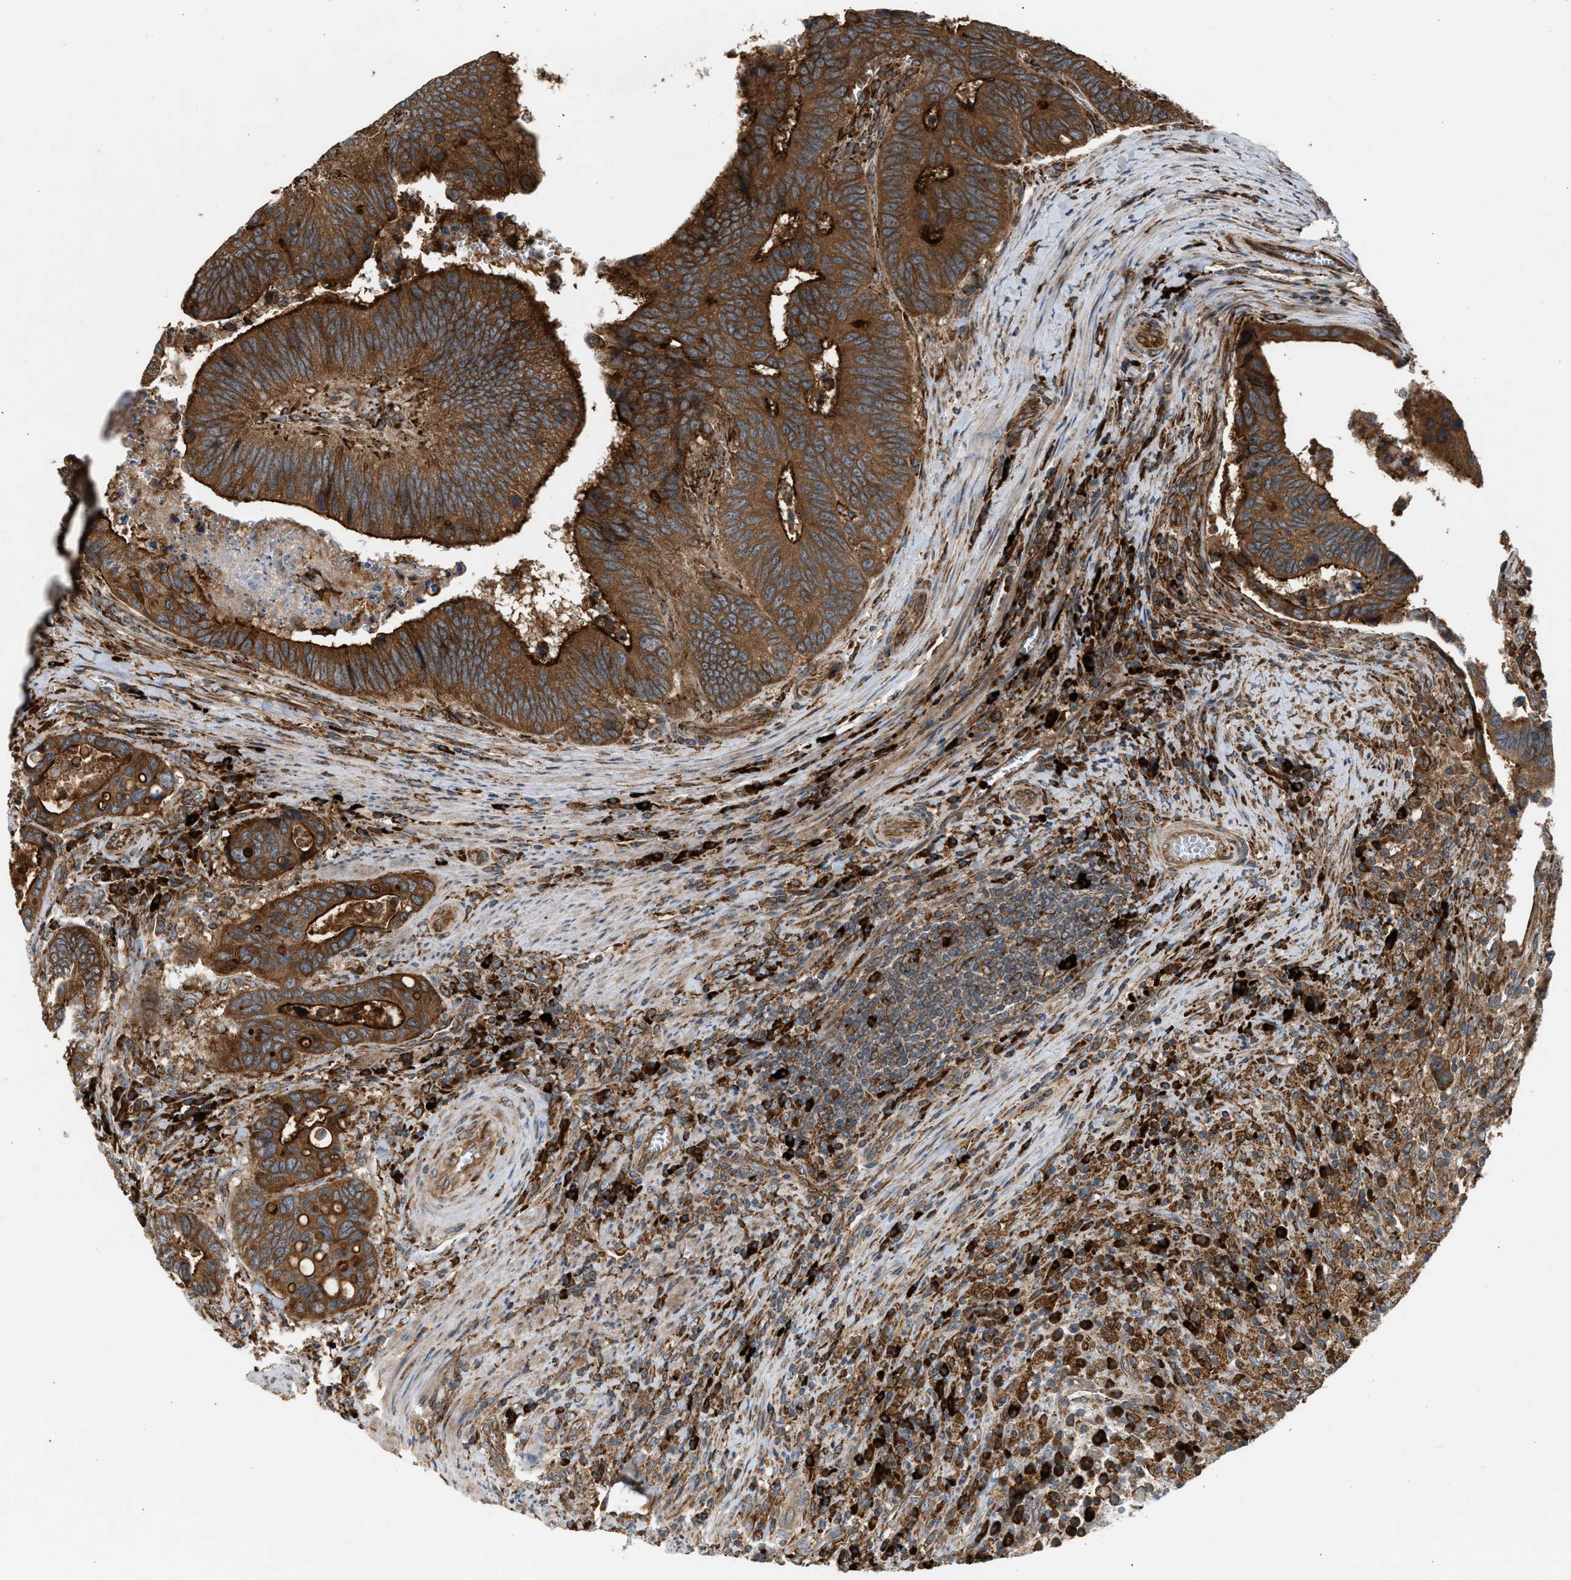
{"staining": {"intensity": "strong", "quantity": ">75%", "location": "cytoplasmic/membranous"}, "tissue": "colorectal cancer", "cell_type": "Tumor cells", "image_type": "cancer", "snomed": [{"axis": "morphology", "description": "Inflammation, NOS"}, {"axis": "morphology", "description": "Adenocarcinoma, NOS"}, {"axis": "topography", "description": "Colon"}], "caption": "Adenocarcinoma (colorectal) stained with a protein marker shows strong staining in tumor cells.", "gene": "BAIAP2L1", "patient": {"sex": "male", "age": 72}}